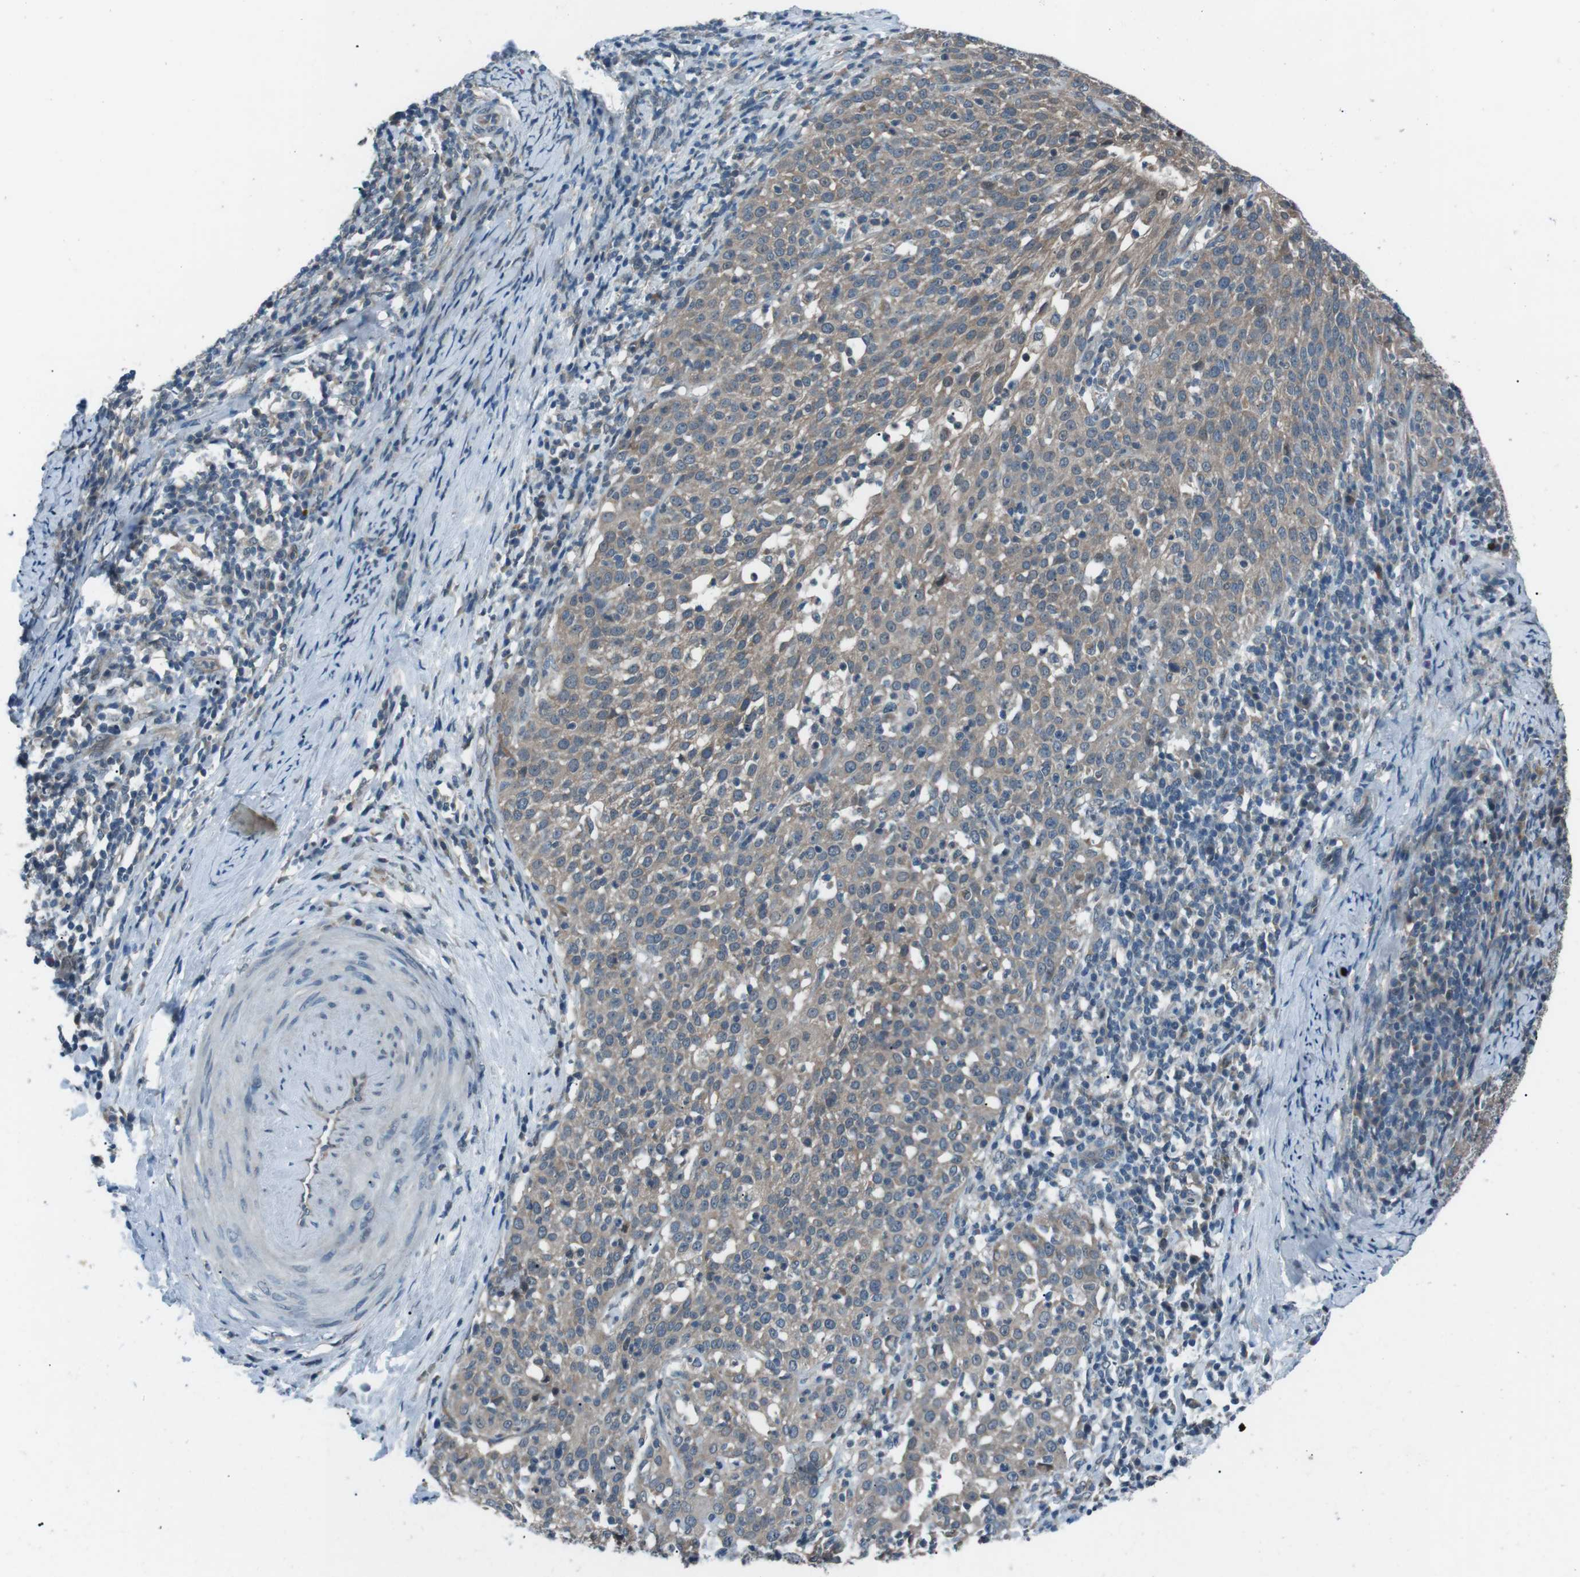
{"staining": {"intensity": "weak", "quantity": "25%-75%", "location": "cytoplasmic/membranous"}, "tissue": "cervical cancer", "cell_type": "Tumor cells", "image_type": "cancer", "snomed": [{"axis": "morphology", "description": "Squamous cell carcinoma, NOS"}, {"axis": "topography", "description": "Cervix"}], "caption": "Tumor cells display weak cytoplasmic/membranous staining in about 25%-75% of cells in cervical cancer.", "gene": "LRIG2", "patient": {"sex": "female", "age": 51}}